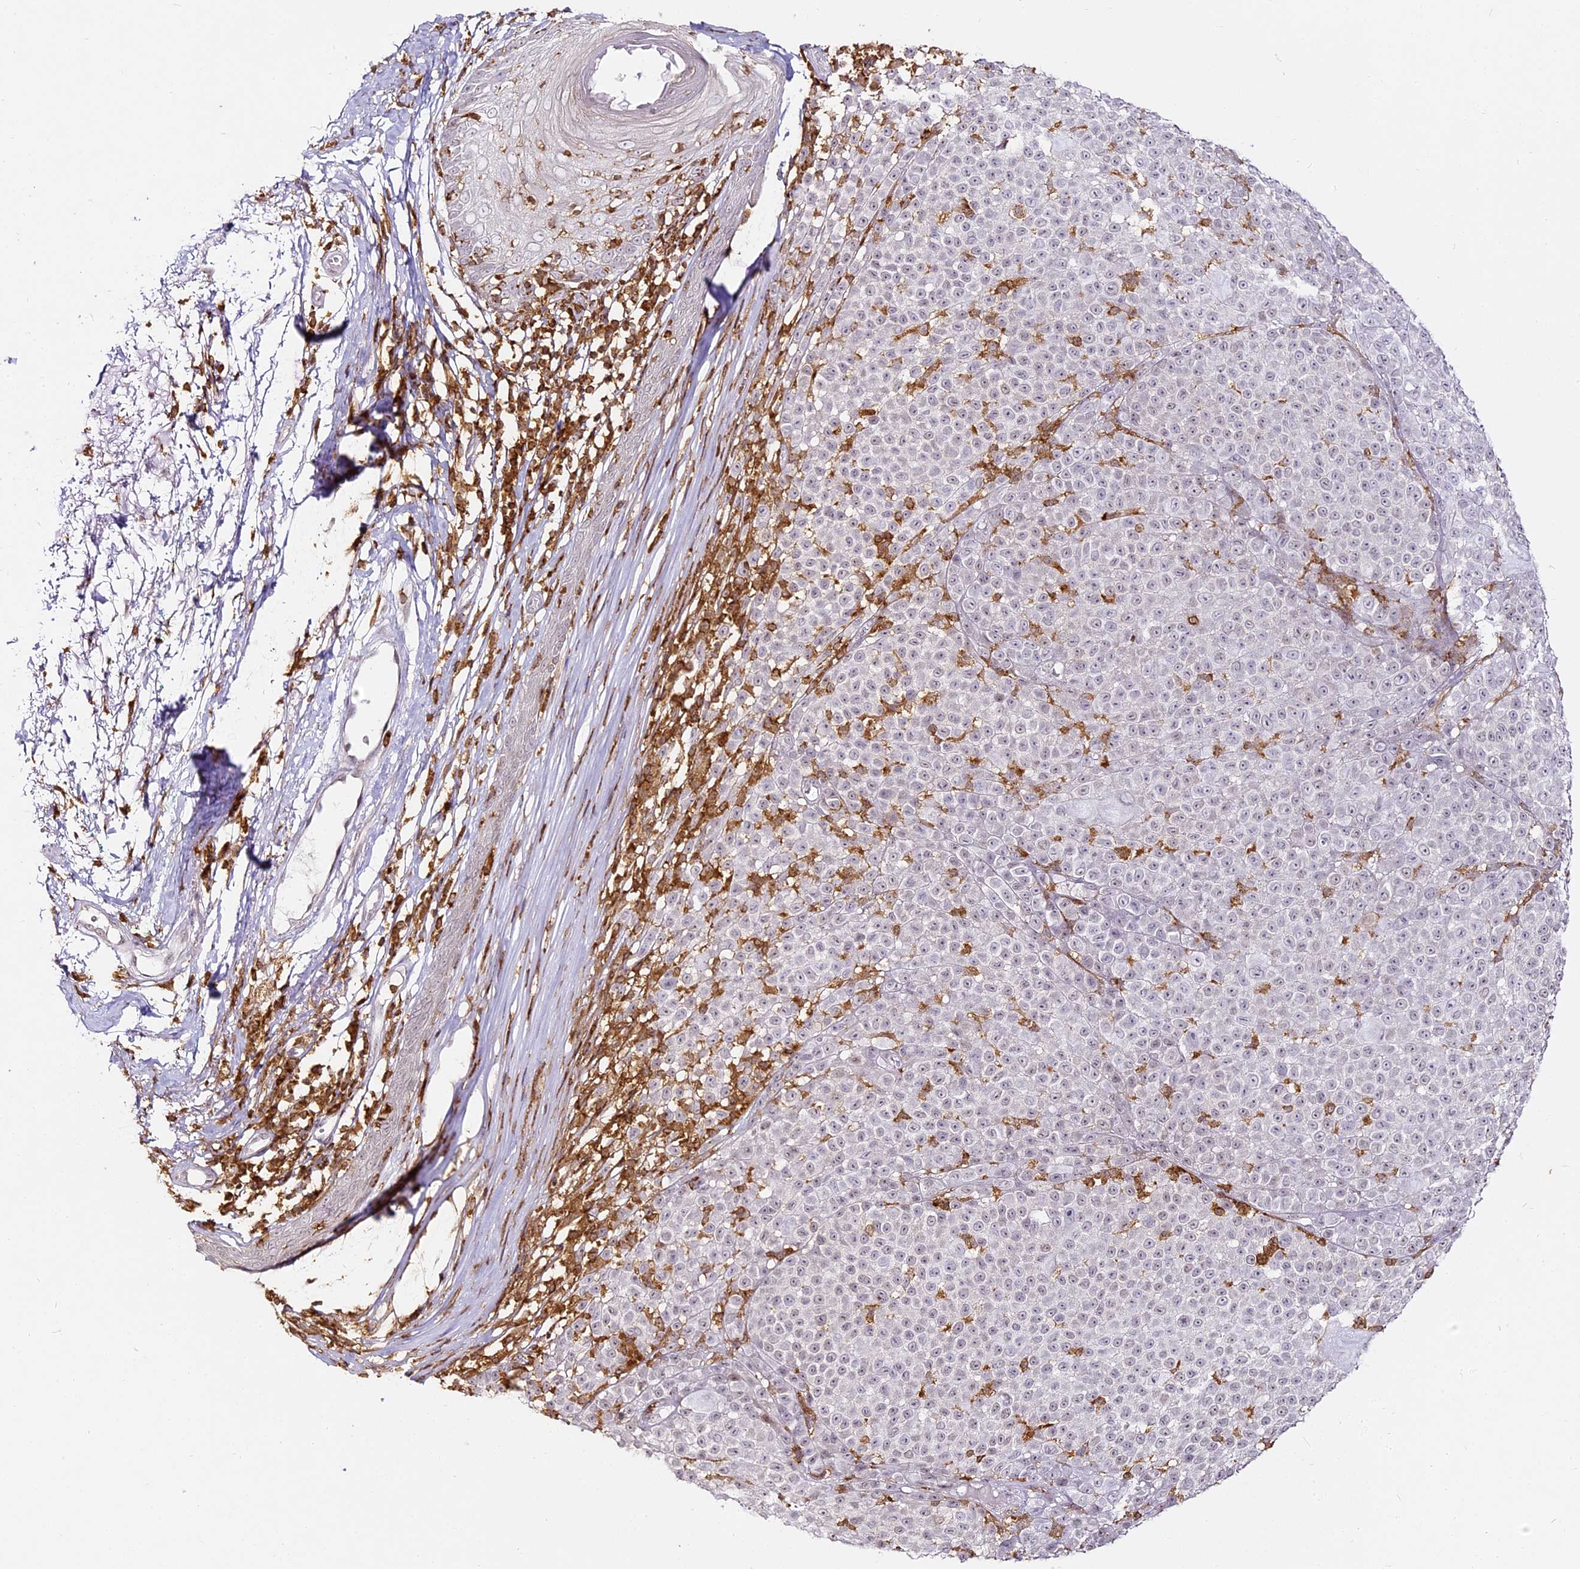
{"staining": {"intensity": "negative", "quantity": "none", "location": "none"}, "tissue": "melanoma", "cell_type": "Tumor cells", "image_type": "cancer", "snomed": [{"axis": "morphology", "description": "Malignant melanoma, NOS"}, {"axis": "topography", "description": "Skin"}], "caption": "DAB immunohistochemical staining of human melanoma displays no significant positivity in tumor cells. The staining was performed using DAB (3,3'-diaminobenzidine) to visualize the protein expression in brown, while the nuclei were stained in blue with hematoxylin (Magnification: 20x).", "gene": "DOCK2", "patient": {"sex": "female", "age": 94}}